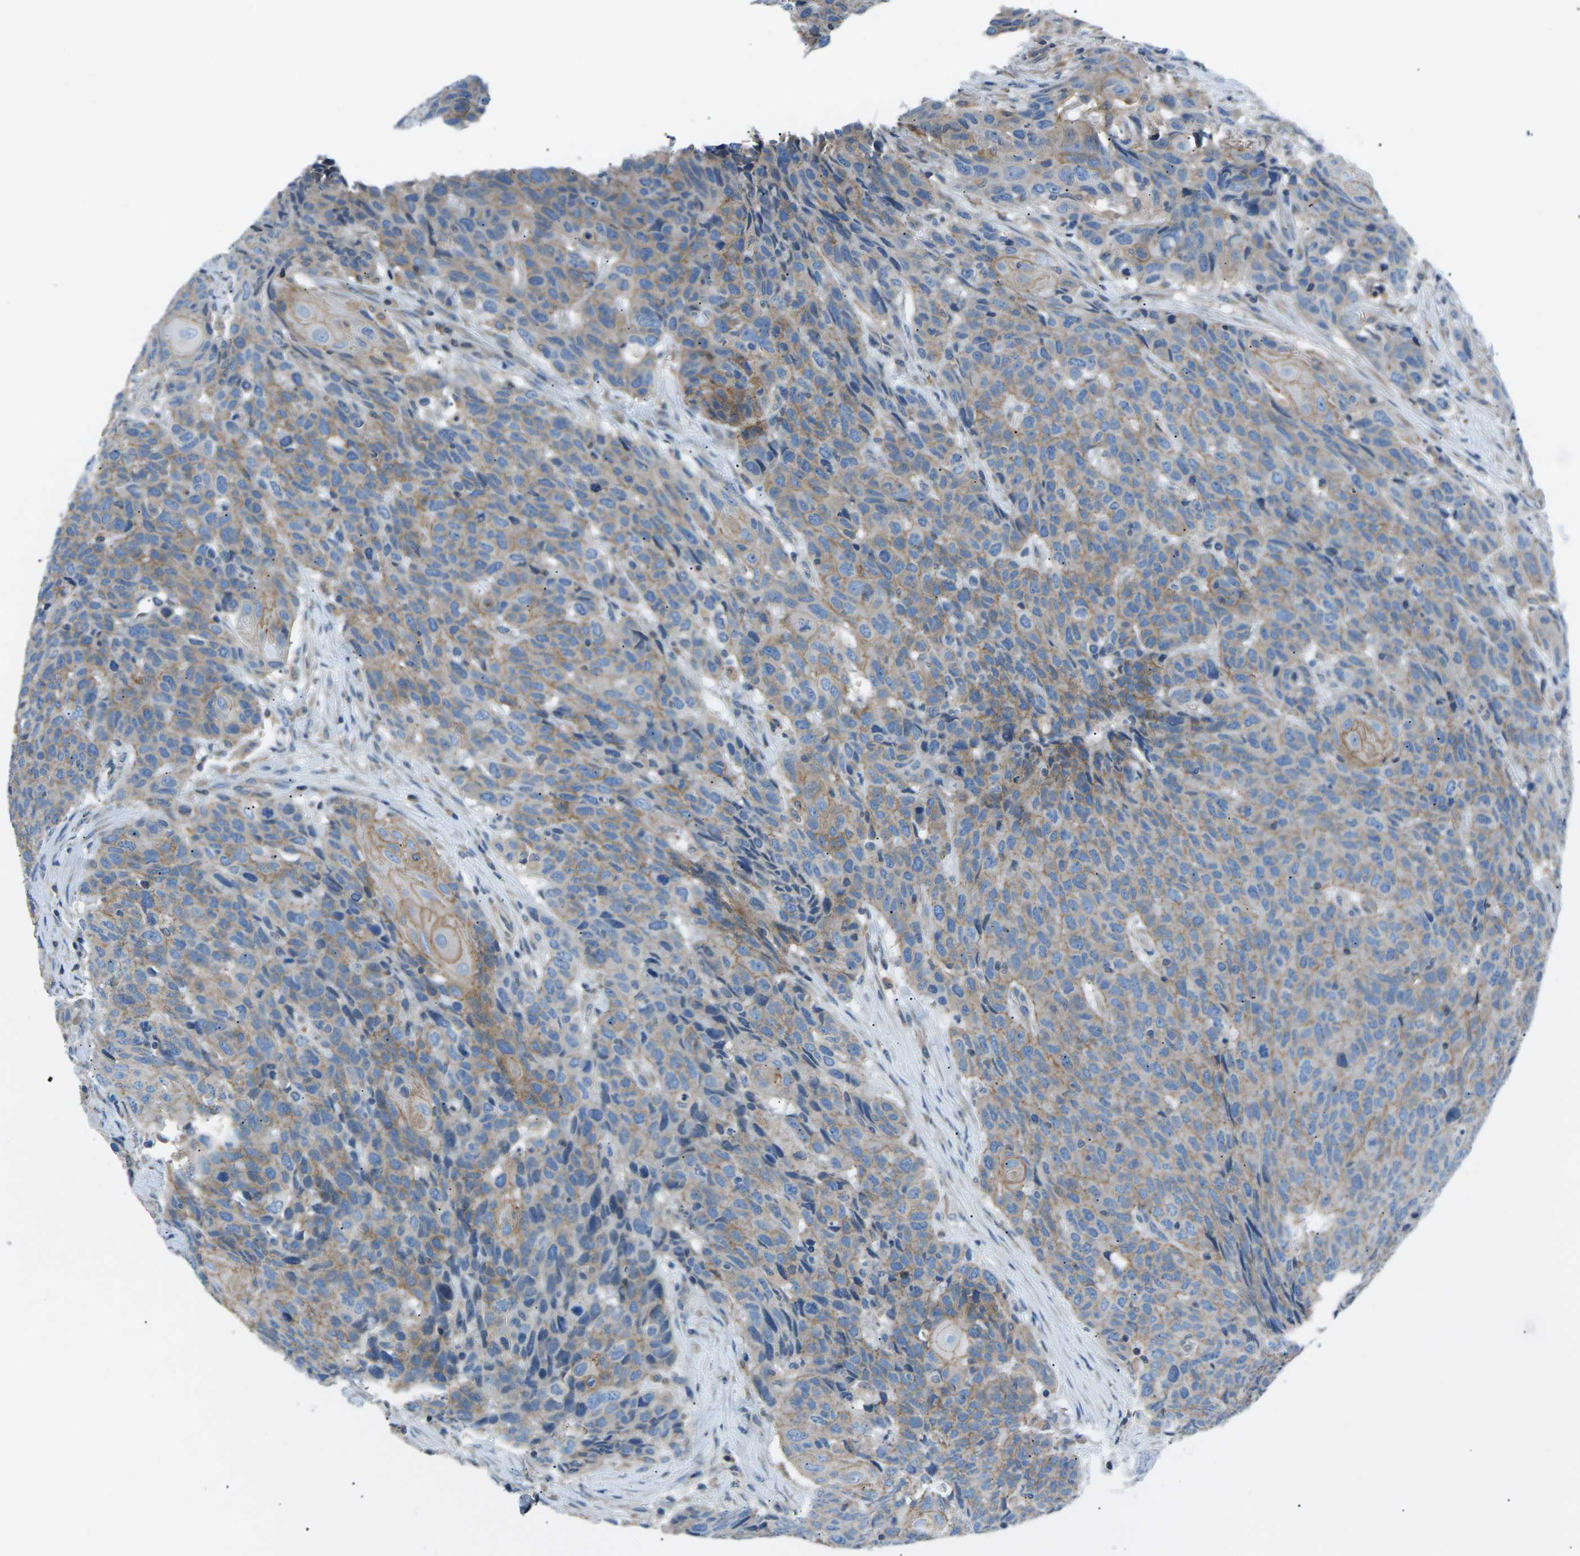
{"staining": {"intensity": "moderate", "quantity": ">75%", "location": "cytoplasmic/membranous"}, "tissue": "head and neck cancer", "cell_type": "Tumor cells", "image_type": "cancer", "snomed": [{"axis": "morphology", "description": "Squamous cell carcinoma, NOS"}, {"axis": "topography", "description": "Head-Neck"}], "caption": "Human head and neck squamous cell carcinoma stained for a protein (brown) displays moderate cytoplasmic/membranous positive staining in approximately >75% of tumor cells.", "gene": "ZDHHC24", "patient": {"sex": "male", "age": 66}}